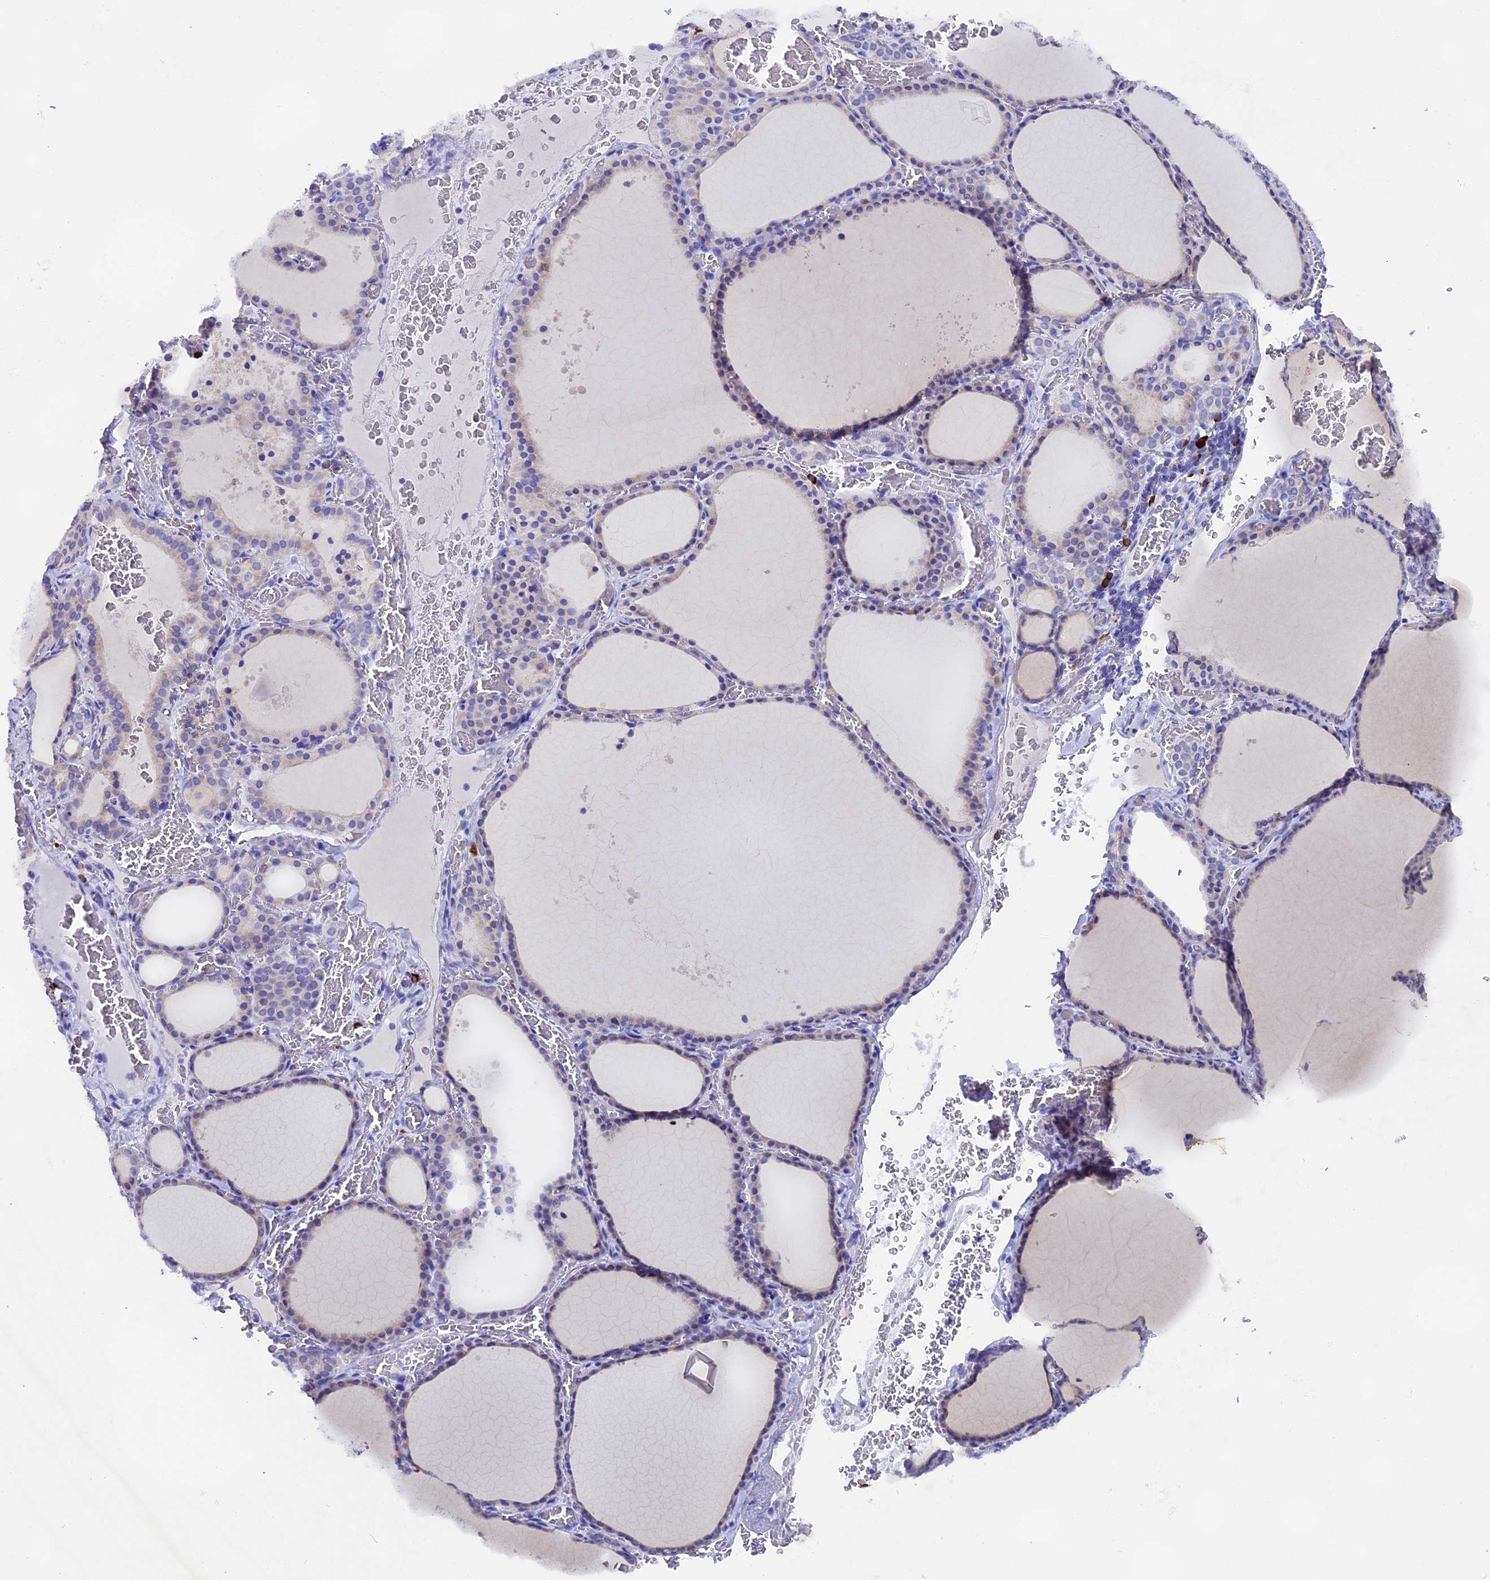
{"staining": {"intensity": "weak", "quantity": "<25%", "location": "cytoplasmic/membranous"}, "tissue": "thyroid gland", "cell_type": "Glandular cells", "image_type": "normal", "snomed": [{"axis": "morphology", "description": "Normal tissue, NOS"}, {"axis": "topography", "description": "Thyroid gland"}], "caption": "Immunohistochemical staining of normal thyroid gland shows no significant expression in glandular cells.", "gene": "FKBP11", "patient": {"sex": "female", "age": 39}}